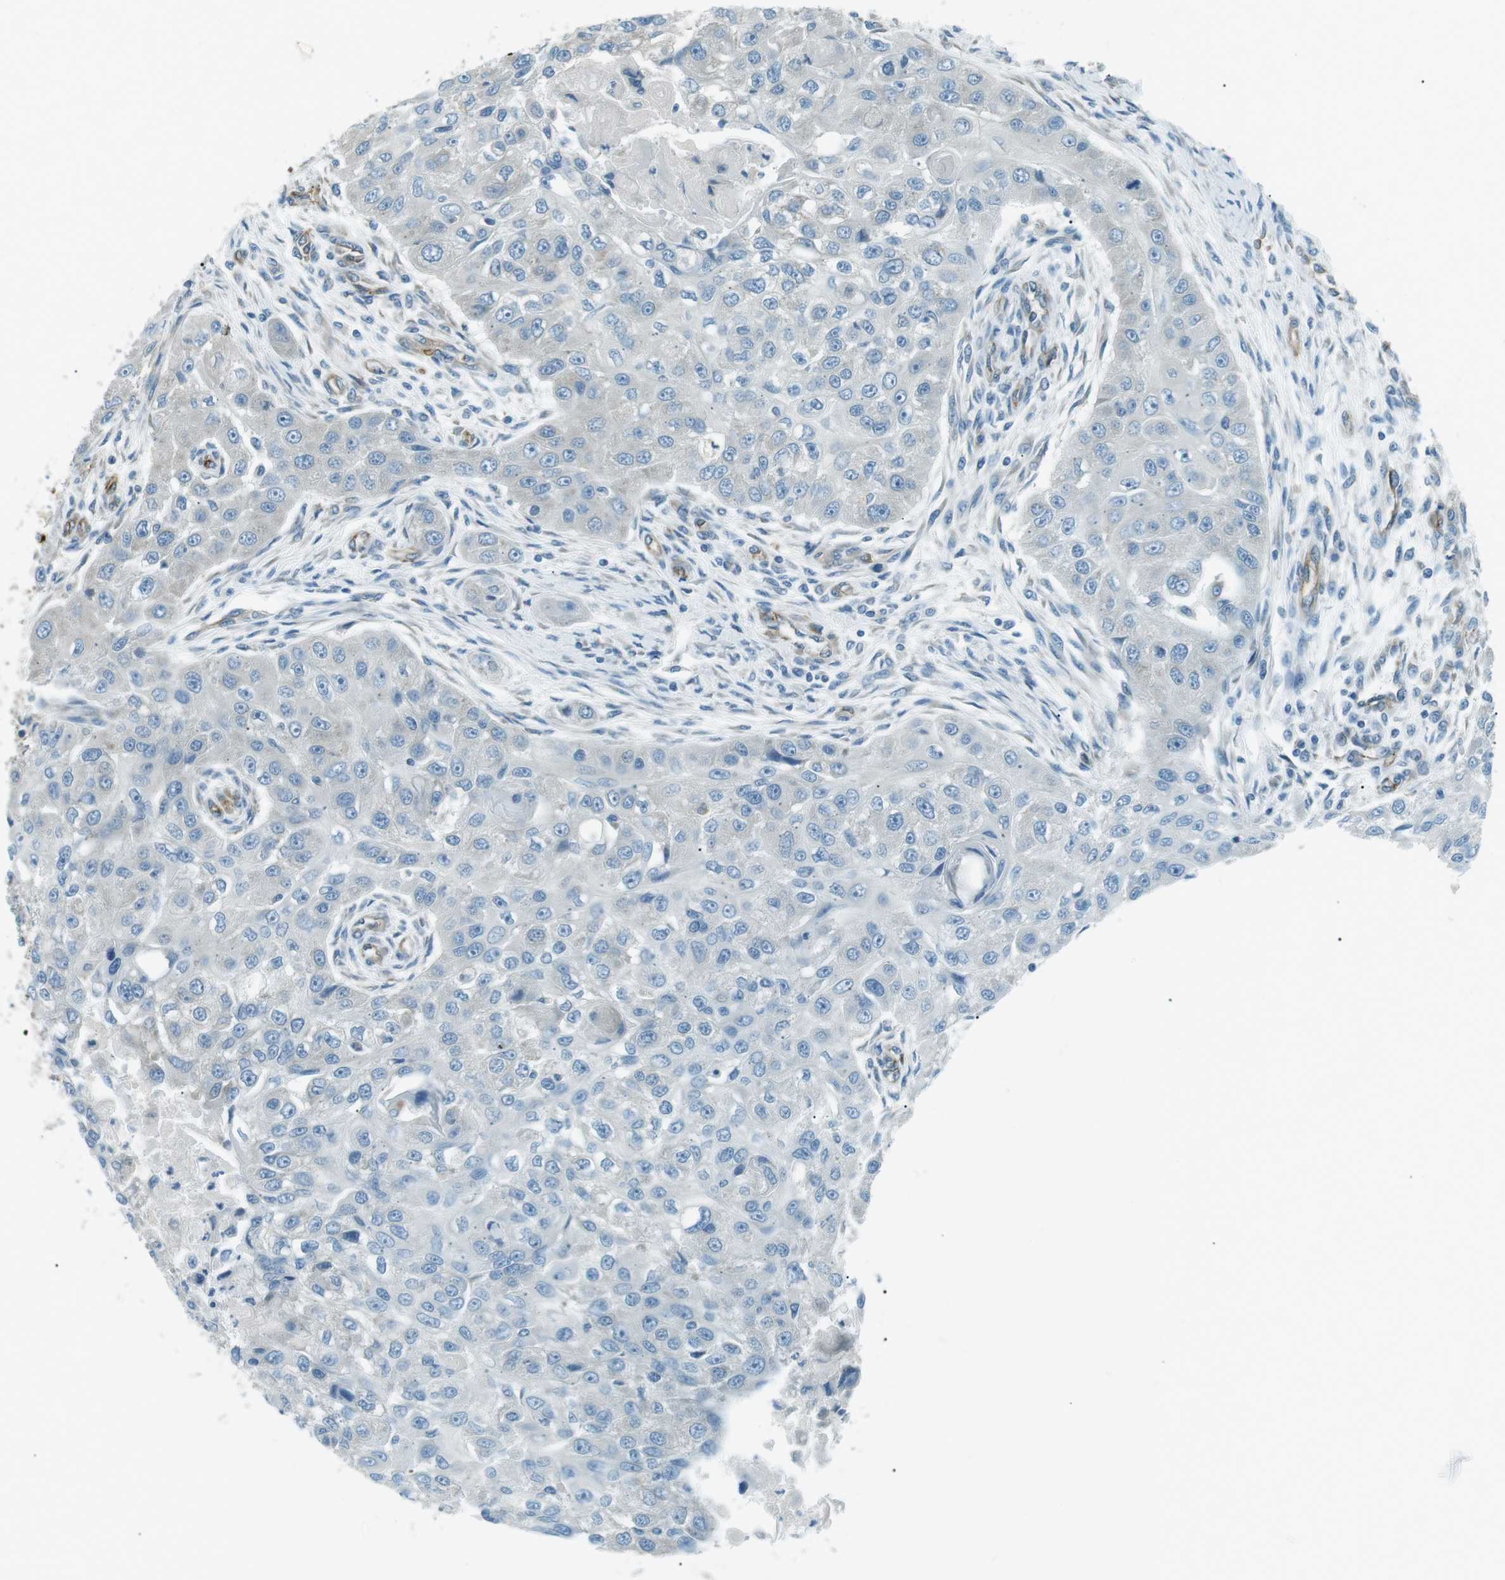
{"staining": {"intensity": "negative", "quantity": "none", "location": "none"}, "tissue": "head and neck cancer", "cell_type": "Tumor cells", "image_type": "cancer", "snomed": [{"axis": "morphology", "description": "Normal tissue, NOS"}, {"axis": "morphology", "description": "Squamous cell carcinoma, NOS"}, {"axis": "topography", "description": "Skeletal muscle"}, {"axis": "topography", "description": "Head-Neck"}], "caption": "Immunohistochemical staining of human head and neck cancer displays no significant staining in tumor cells. Nuclei are stained in blue.", "gene": "ODR4", "patient": {"sex": "male", "age": 51}}